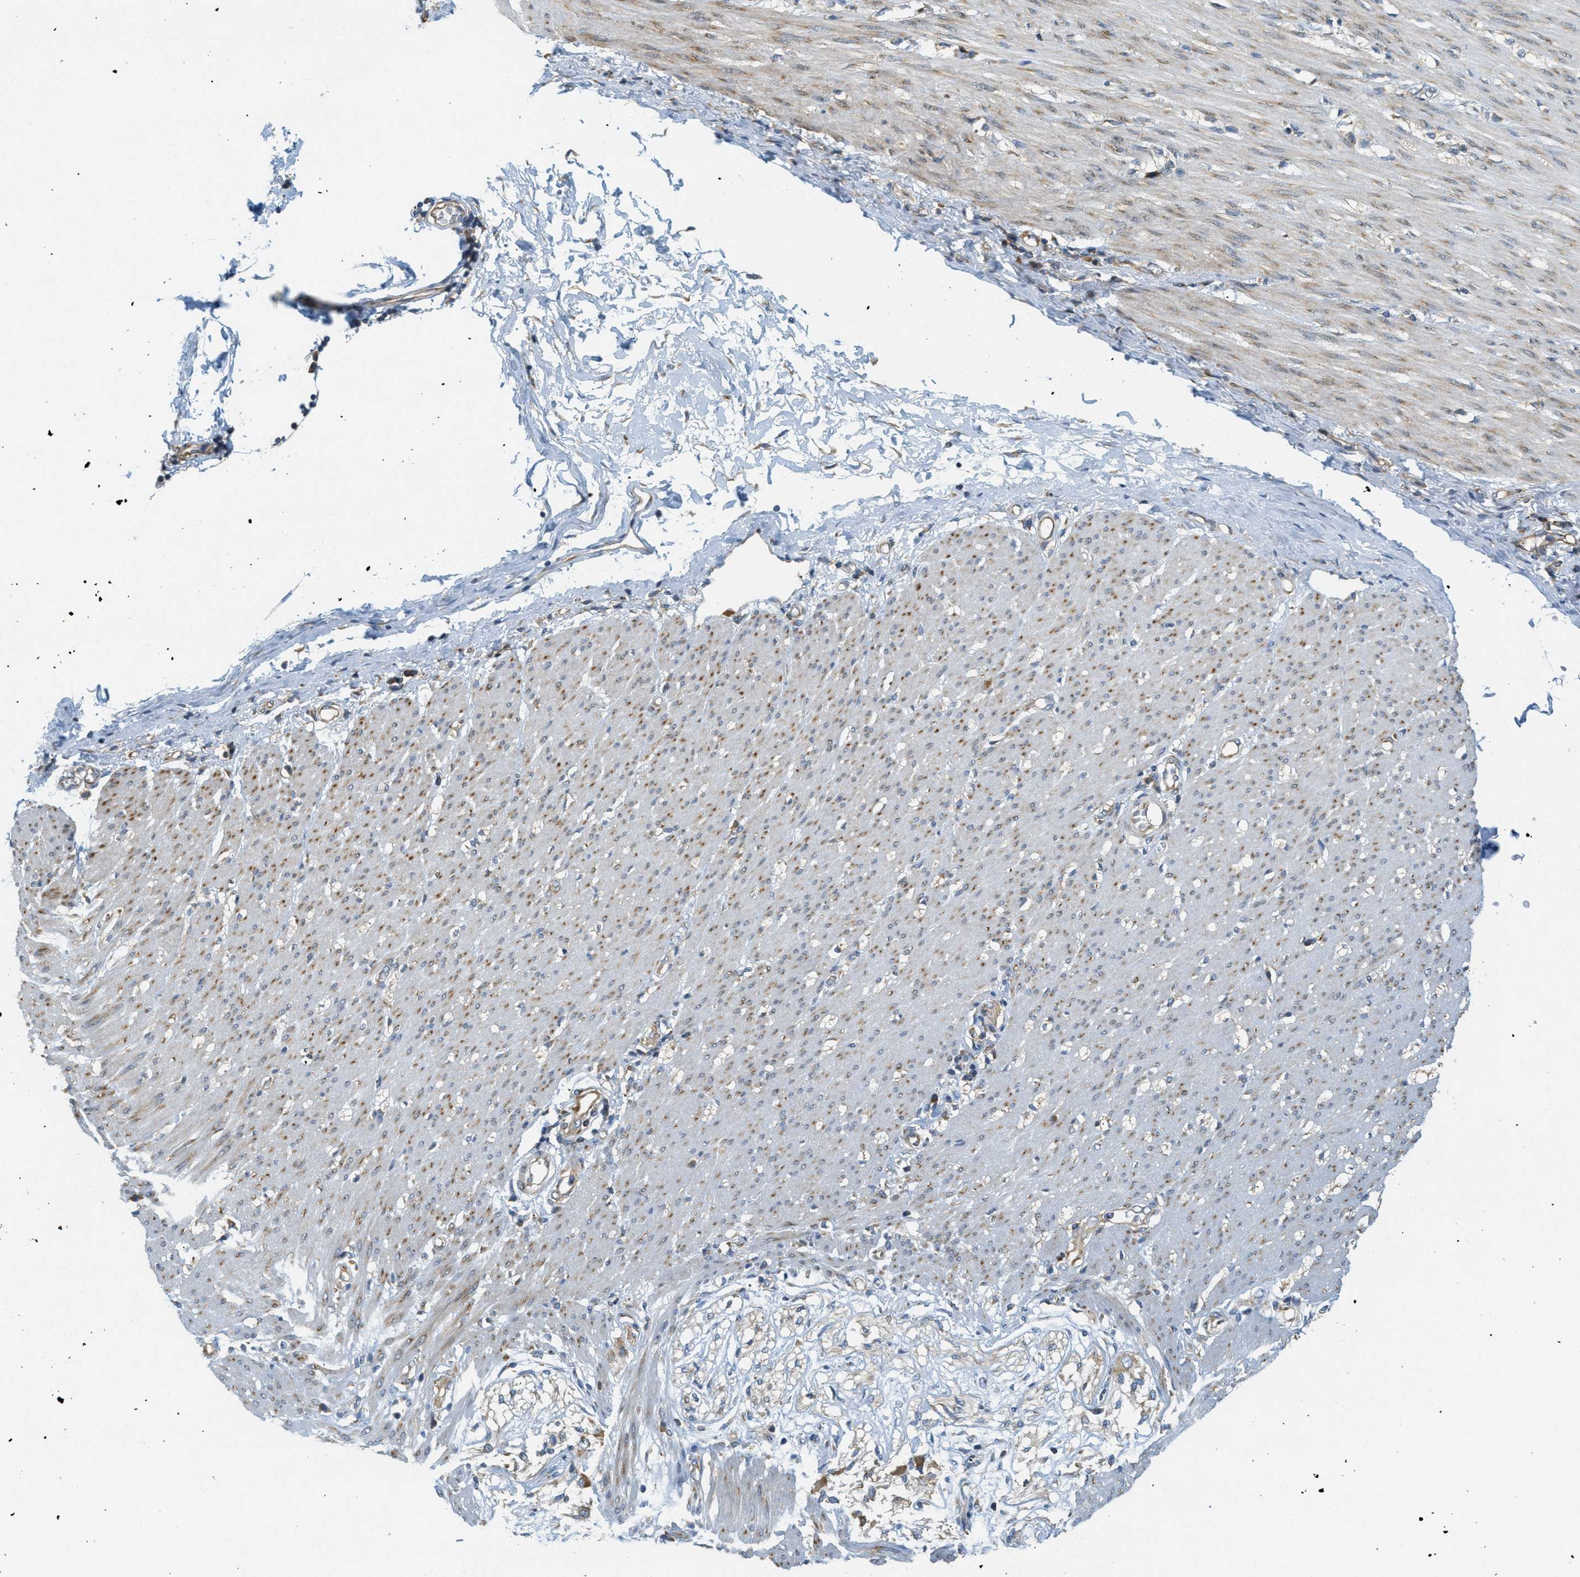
{"staining": {"intensity": "negative", "quantity": "none", "location": "none"}, "tissue": "adipose tissue", "cell_type": "Adipocytes", "image_type": "normal", "snomed": [{"axis": "morphology", "description": "Normal tissue, NOS"}, {"axis": "morphology", "description": "Adenocarcinoma, NOS"}, {"axis": "topography", "description": "Colon"}, {"axis": "topography", "description": "Peripheral nerve tissue"}], "caption": "There is no significant expression in adipocytes of adipose tissue. (DAB (3,3'-diaminobenzidine) IHC with hematoxylin counter stain).", "gene": "ABCF1", "patient": {"sex": "male", "age": 14}}